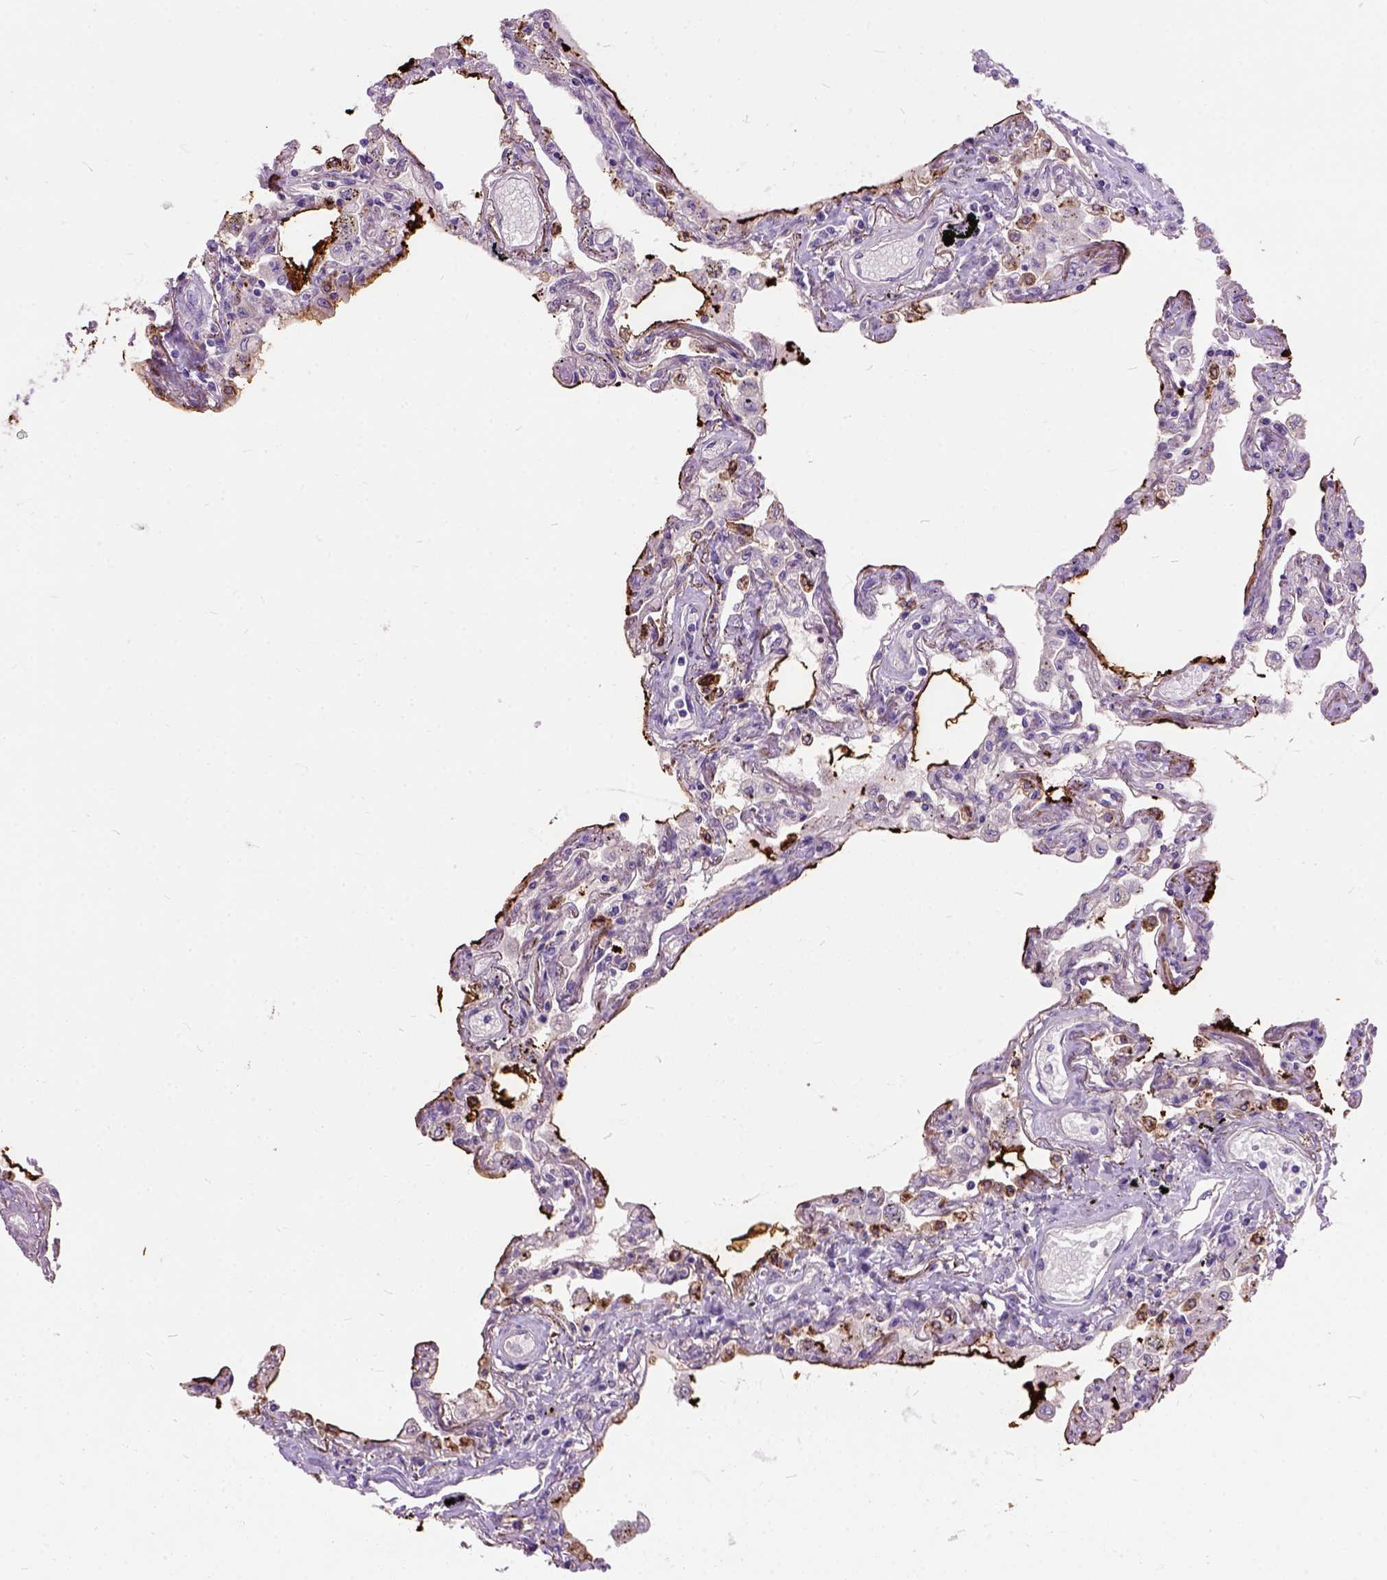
{"staining": {"intensity": "moderate", "quantity": "25%-75%", "location": "cytoplasmic/membranous"}, "tissue": "lung", "cell_type": "Alveolar cells", "image_type": "normal", "snomed": [{"axis": "morphology", "description": "Normal tissue, NOS"}, {"axis": "morphology", "description": "Adenocarcinoma, NOS"}, {"axis": "topography", "description": "Cartilage tissue"}, {"axis": "topography", "description": "Lung"}], "caption": "Alveolar cells show moderate cytoplasmic/membranous positivity in about 25%-75% of cells in benign lung. (DAB IHC with brightfield microscopy, high magnification).", "gene": "MAPT", "patient": {"sex": "female", "age": 67}}